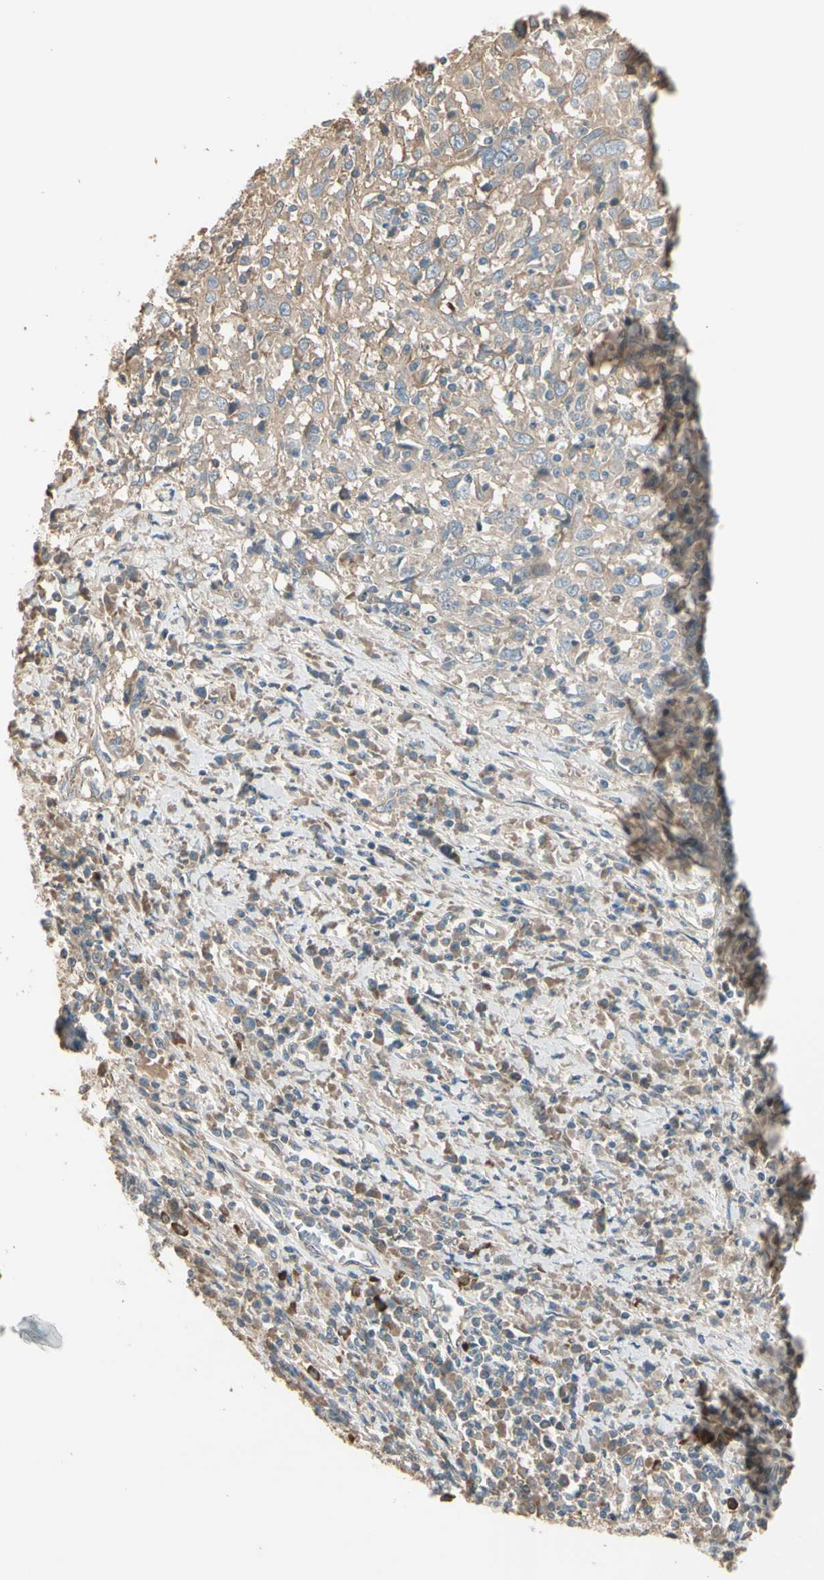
{"staining": {"intensity": "weak", "quantity": ">75%", "location": "cytoplasmic/membranous"}, "tissue": "cervical cancer", "cell_type": "Tumor cells", "image_type": "cancer", "snomed": [{"axis": "morphology", "description": "Squamous cell carcinoma, NOS"}, {"axis": "topography", "description": "Cervix"}], "caption": "Cervical cancer (squamous cell carcinoma) stained with a brown dye reveals weak cytoplasmic/membranous positive positivity in approximately >75% of tumor cells.", "gene": "TNFRSF21", "patient": {"sex": "female", "age": 46}}